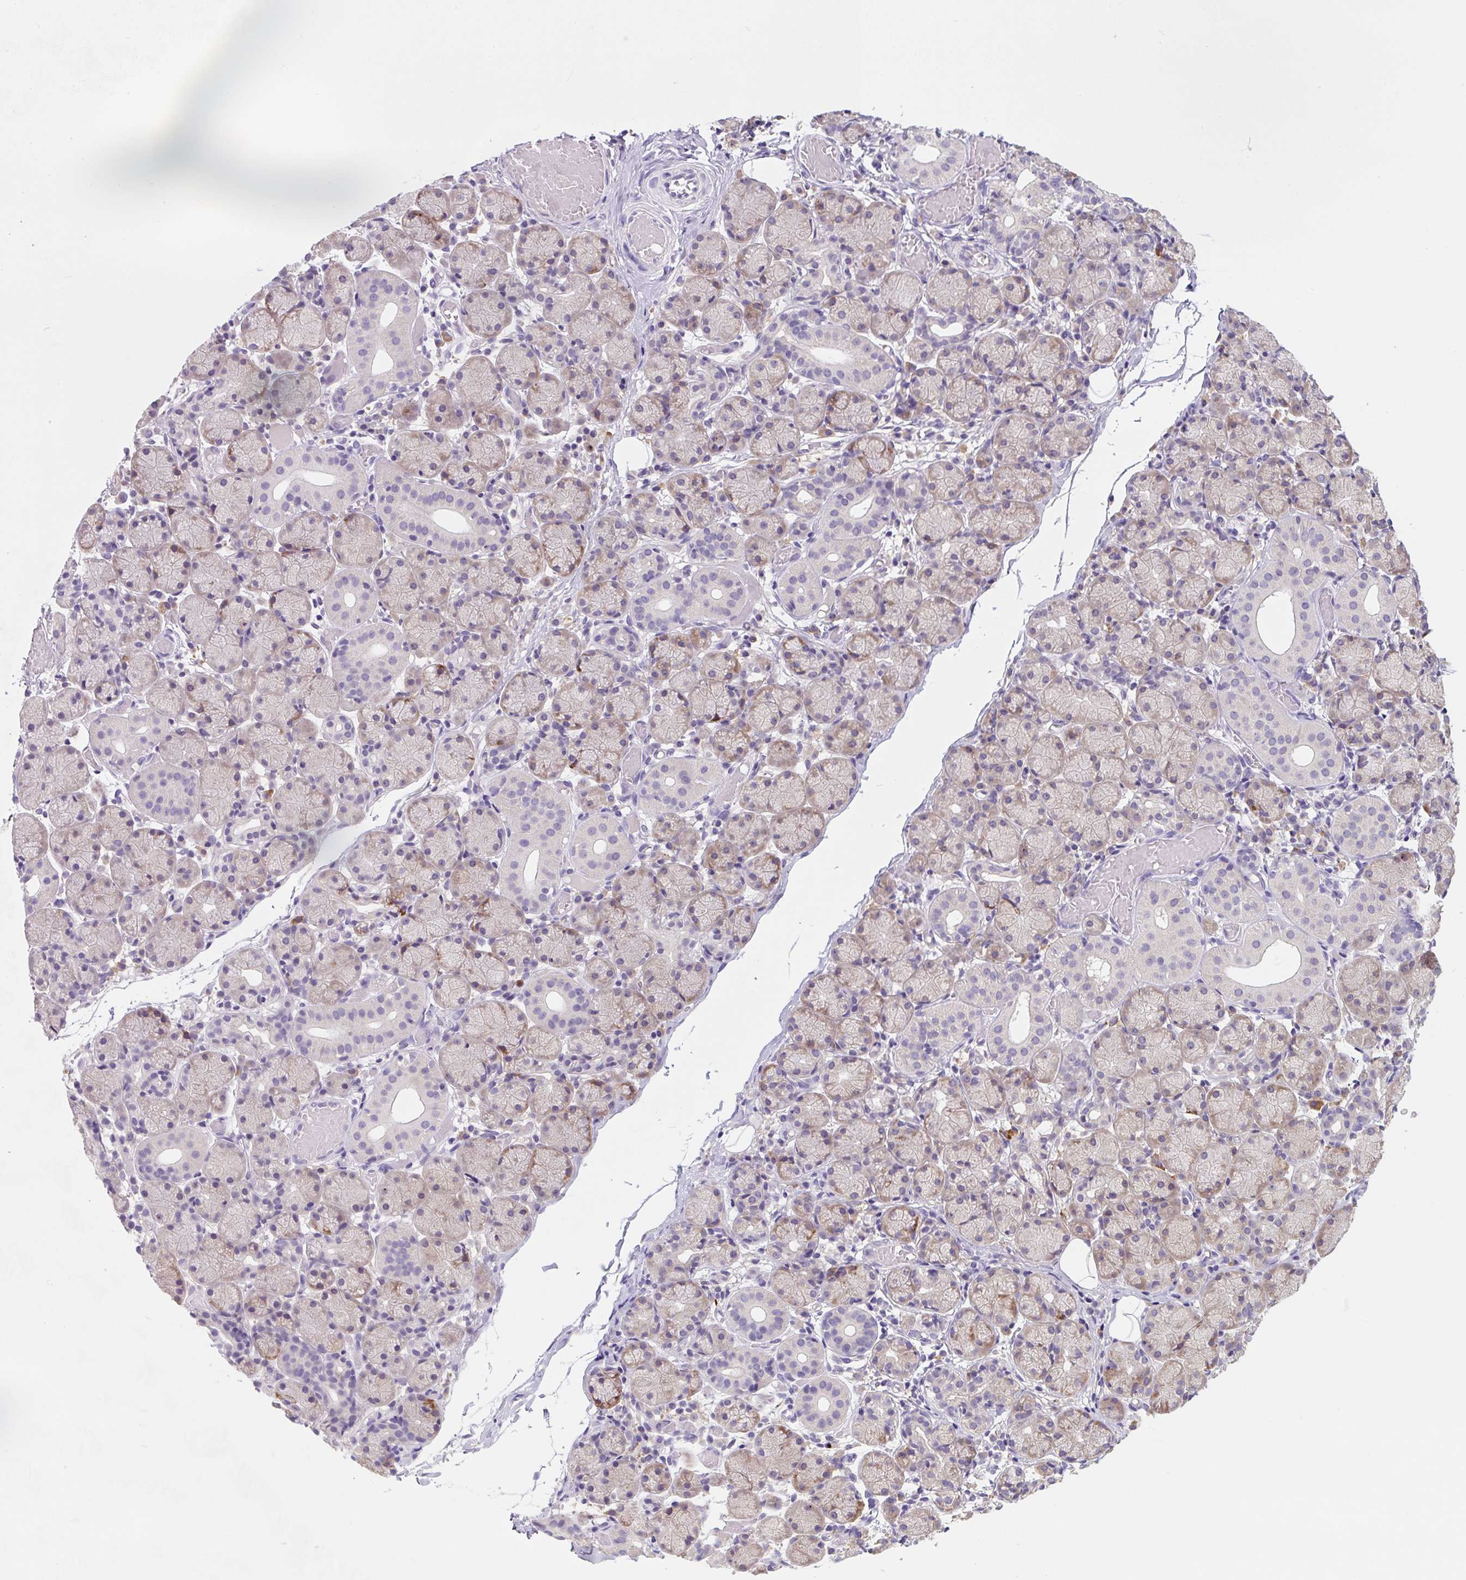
{"staining": {"intensity": "moderate", "quantity": "<25%", "location": "cytoplasmic/membranous"}, "tissue": "salivary gland", "cell_type": "Glandular cells", "image_type": "normal", "snomed": [{"axis": "morphology", "description": "Normal tissue, NOS"}, {"axis": "topography", "description": "Salivary gland"}], "caption": "Protein expression analysis of benign human salivary gland reveals moderate cytoplasmic/membranous staining in about <25% of glandular cells. The staining is performed using DAB (3,3'-diaminobenzidine) brown chromogen to label protein expression. The nuclei are counter-stained blue using hematoxylin.", "gene": "FZD5", "patient": {"sex": "female", "age": 24}}